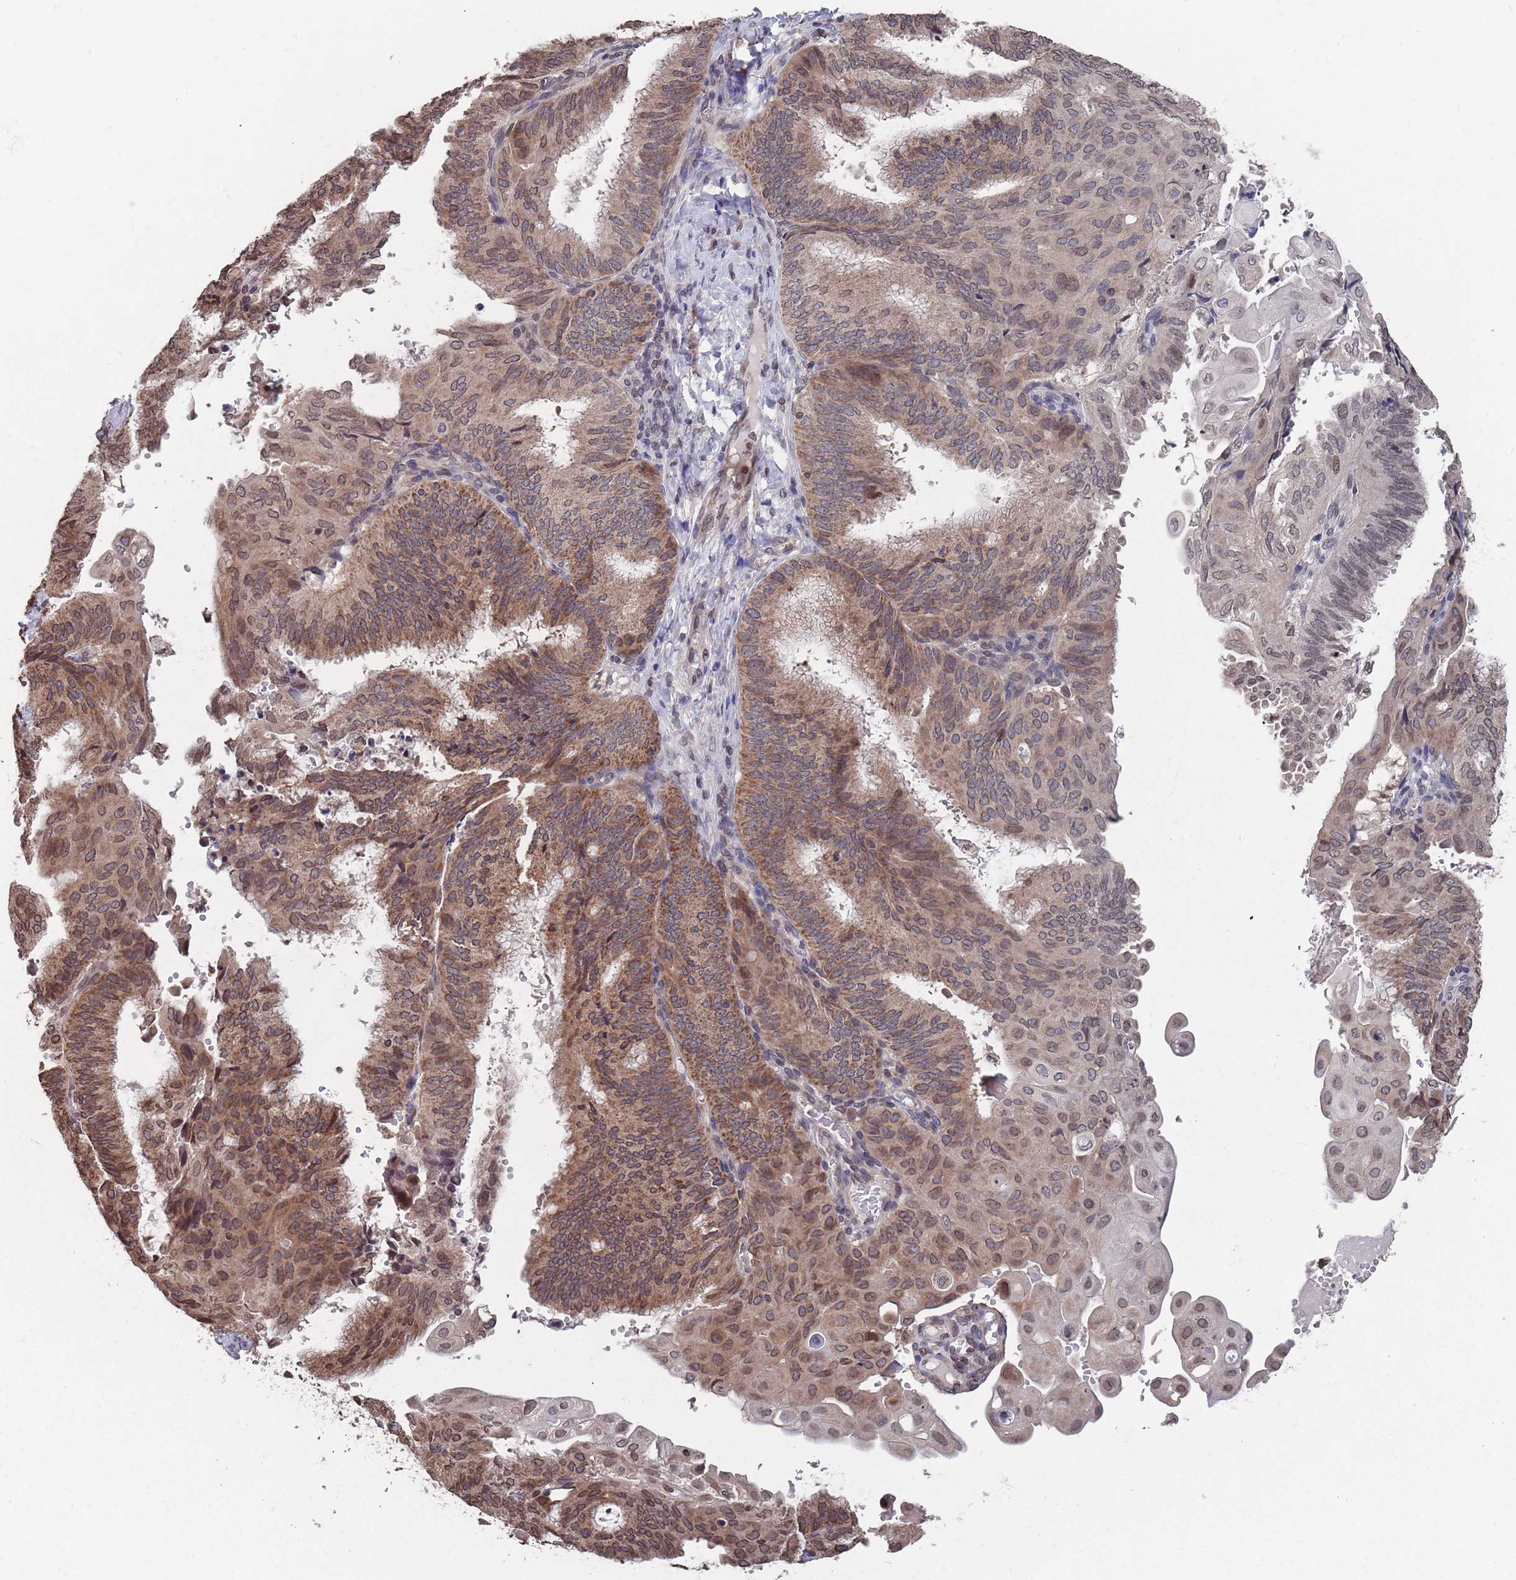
{"staining": {"intensity": "moderate", "quantity": ">75%", "location": "cytoplasmic/membranous,nuclear"}, "tissue": "endometrial cancer", "cell_type": "Tumor cells", "image_type": "cancer", "snomed": [{"axis": "morphology", "description": "Adenocarcinoma, NOS"}, {"axis": "topography", "description": "Endometrium"}], "caption": "Immunohistochemistry histopathology image of neoplastic tissue: human endometrial cancer stained using immunohistochemistry displays medium levels of moderate protein expression localized specifically in the cytoplasmic/membranous and nuclear of tumor cells, appearing as a cytoplasmic/membranous and nuclear brown color.", "gene": "SDHAF3", "patient": {"sex": "female", "age": 49}}